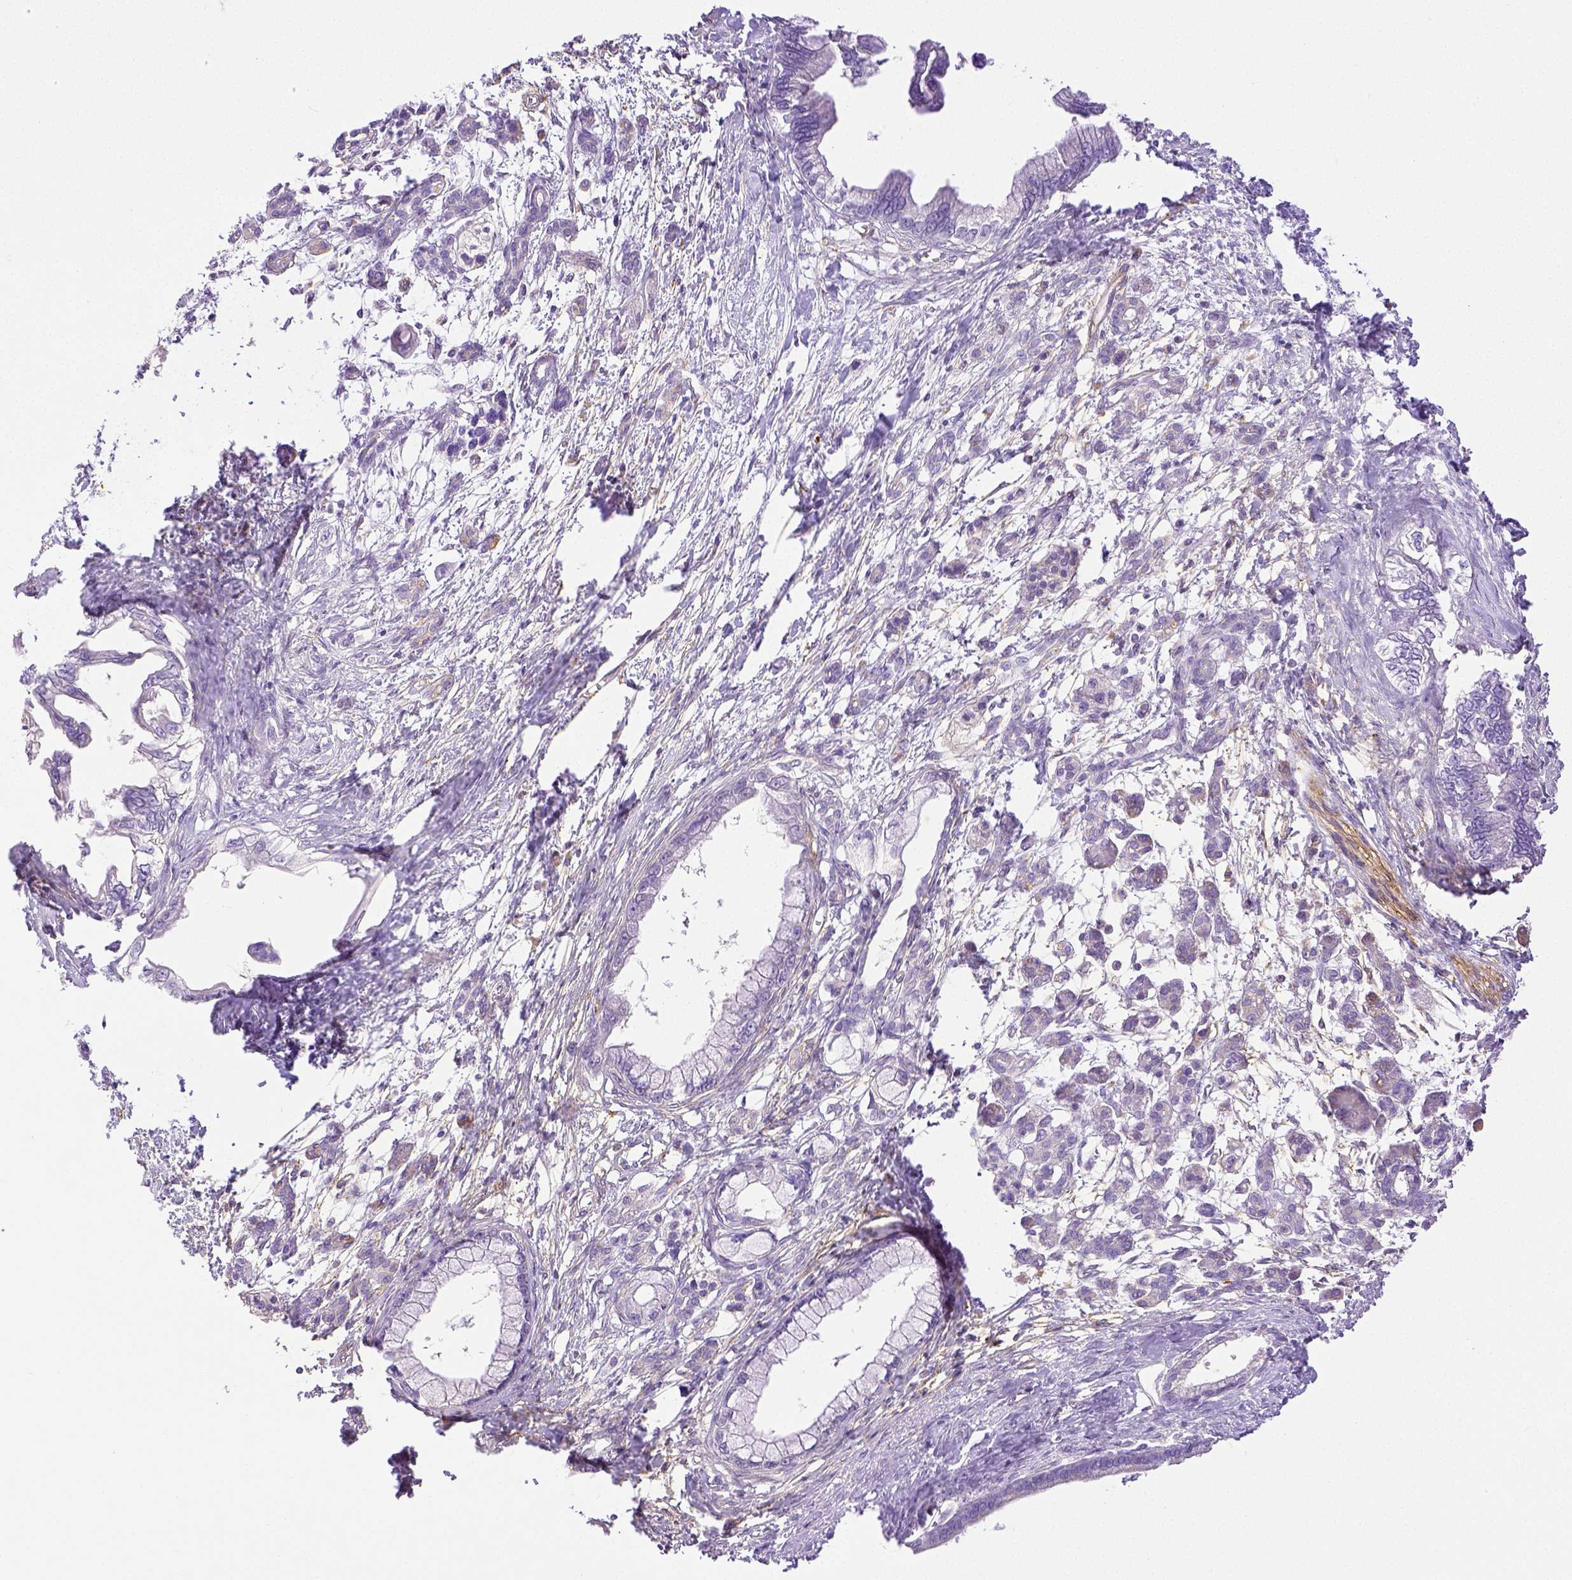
{"staining": {"intensity": "negative", "quantity": "none", "location": "none"}, "tissue": "pancreatic cancer", "cell_type": "Tumor cells", "image_type": "cancer", "snomed": [{"axis": "morphology", "description": "Adenocarcinoma, NOS"}, {"axis": "topography", "description": "Pancreas"}], "caption": "Immunohistochemistry image of pancreatic cancer (adenocarcinoma) stained for a protein (brown), which demonstrates no positivity in tumor cells. (Immunohistochemistry (ihc), brightfield microscopy, high magnification).", "gene": "THY1", "patient": {"sex": "male", "age": 61}}